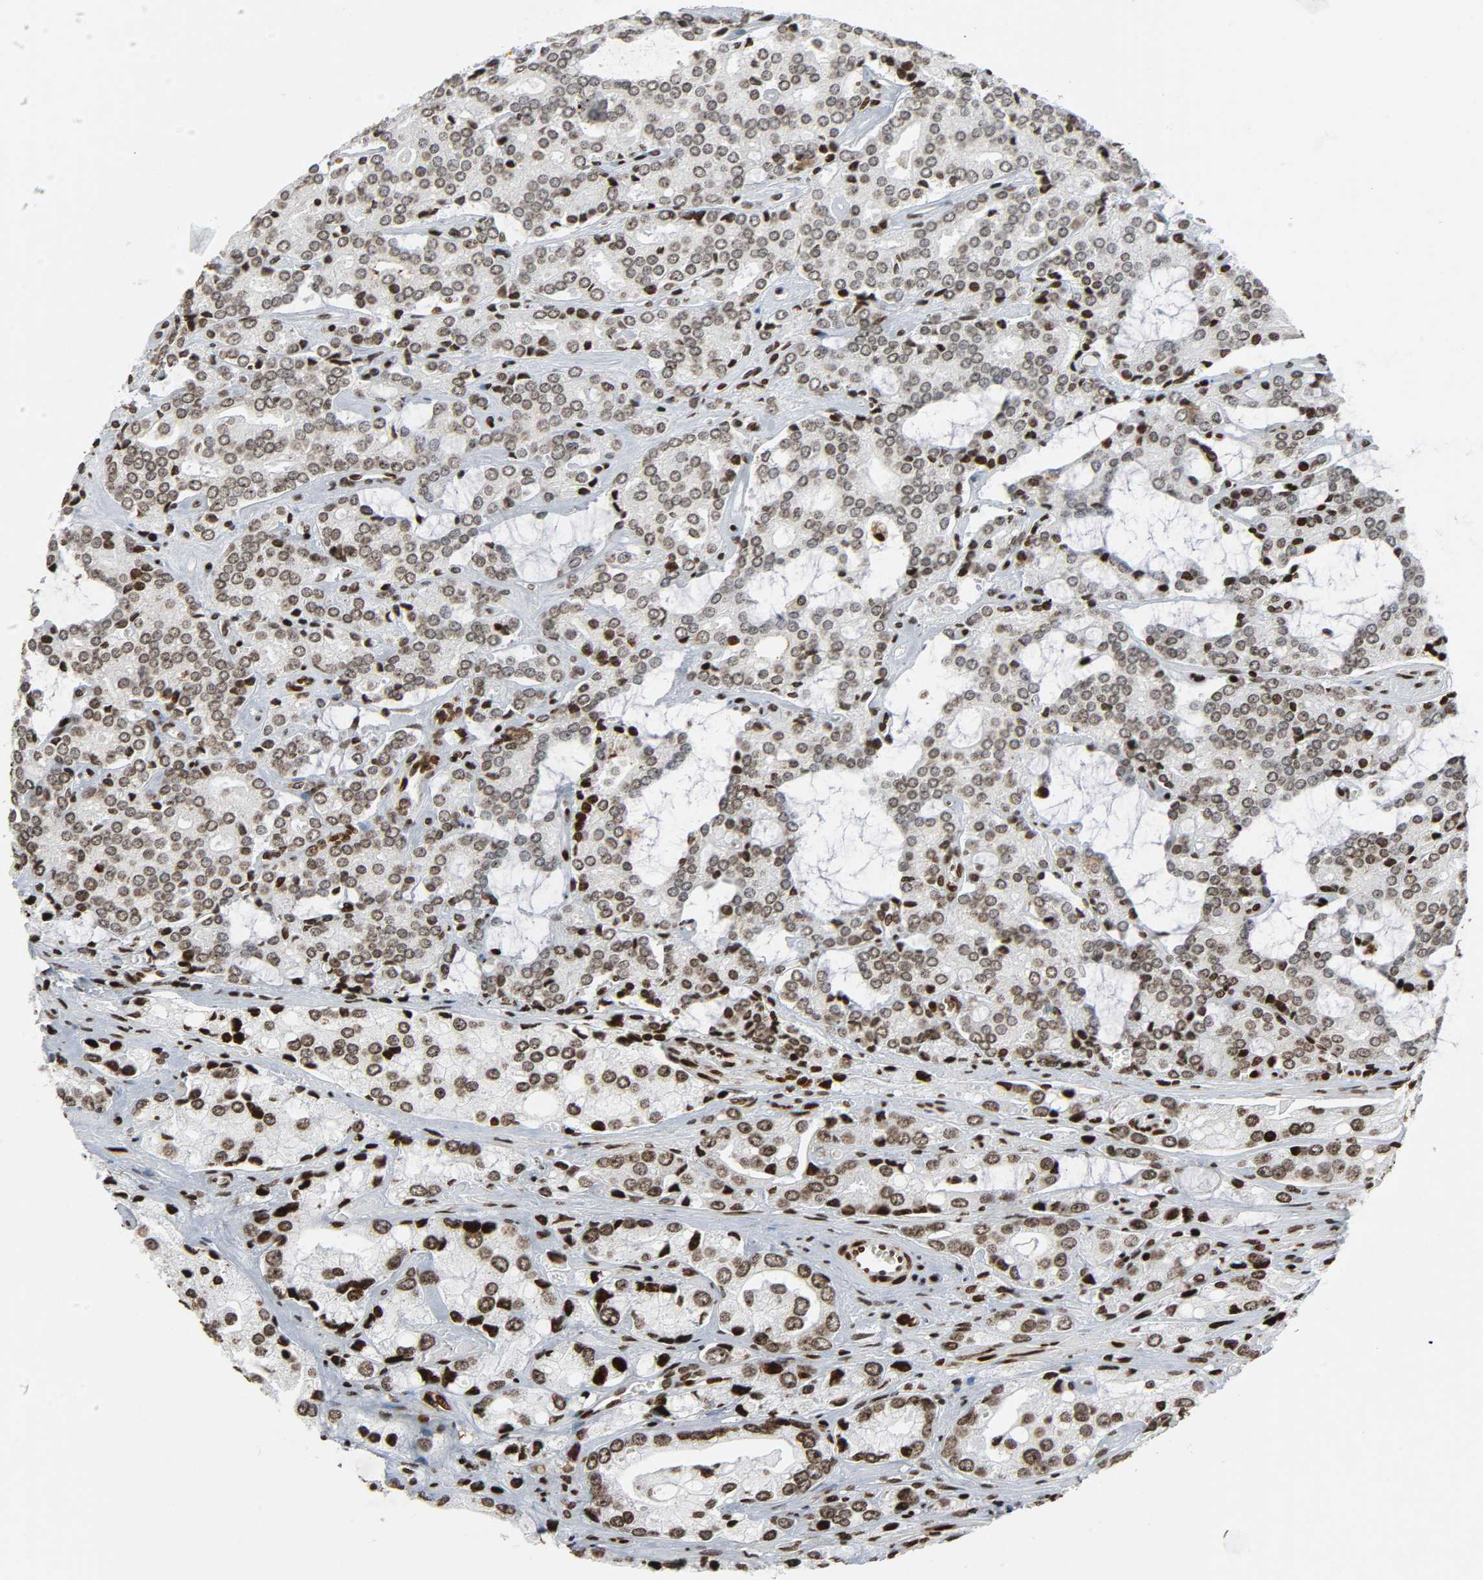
{"staining": {"intensity": "moderate", "quantity": ">75%", "location": "nuclear"}, "tissue": "prostate cancer", "cell_type": "Tumor cells", "image_type": "cancer", "snomed": [{"axis": "morphology", "description": "Adenocarcinoma, High grade"}, {"axis": "topography", "description": "Prostate"}], "caption": "Moderate nuclear staining is present in approximately >75% of tumor cells in adenocarcinoma (high-grade) (prostate). Nuclei are stained in blue.", "gene": "RXRA", "patient": {"sex": "male", "age": 67}}